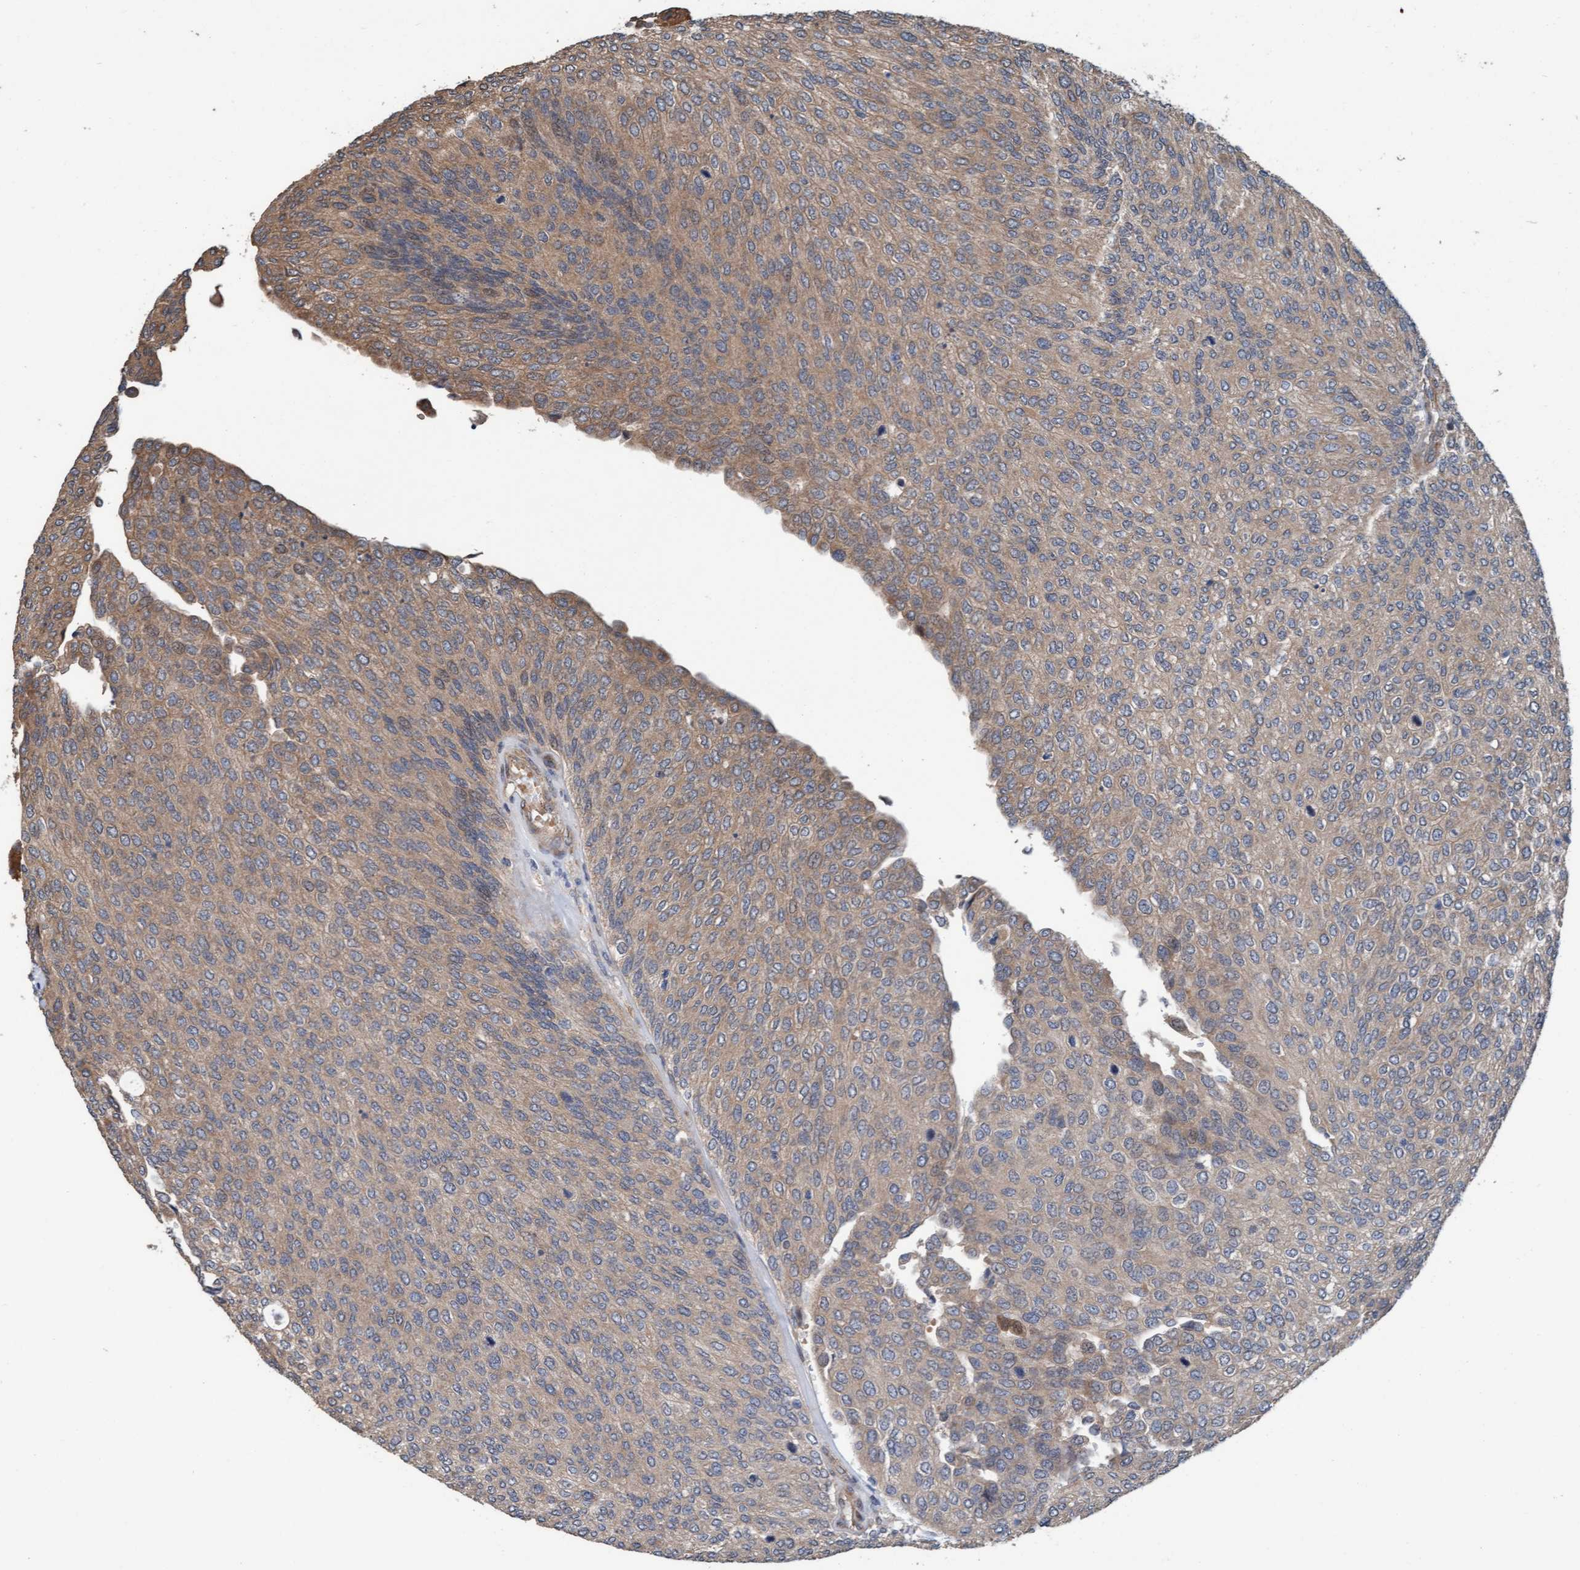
{"staining": {"intensity": "moderate", "quantity": ">75%", "location": "cytoplasmic/membranous"}, "tissue": "urothelial cancer", "cell_type": "Tumor cells", "image_type": "cancer", "snomed": [{"axis": "morphology", "description": "Urothelial carcinoma, Low grade"}, {"axis": "topography", "description": "Urinary bladder"}], "caption": "High-magnification brightfield microscopy of urothelial carcinoma (low-grade) stained with DAB (3,3'-diaminobenzidine) (brown) and counterstained with hematoxylin (blue). tumor cells exhibit moderate cytoplasmic/membranous staining is present in about>75% of cells.", "gene": "MLXIP", "patient": {"sex": "female", "age": 79}}